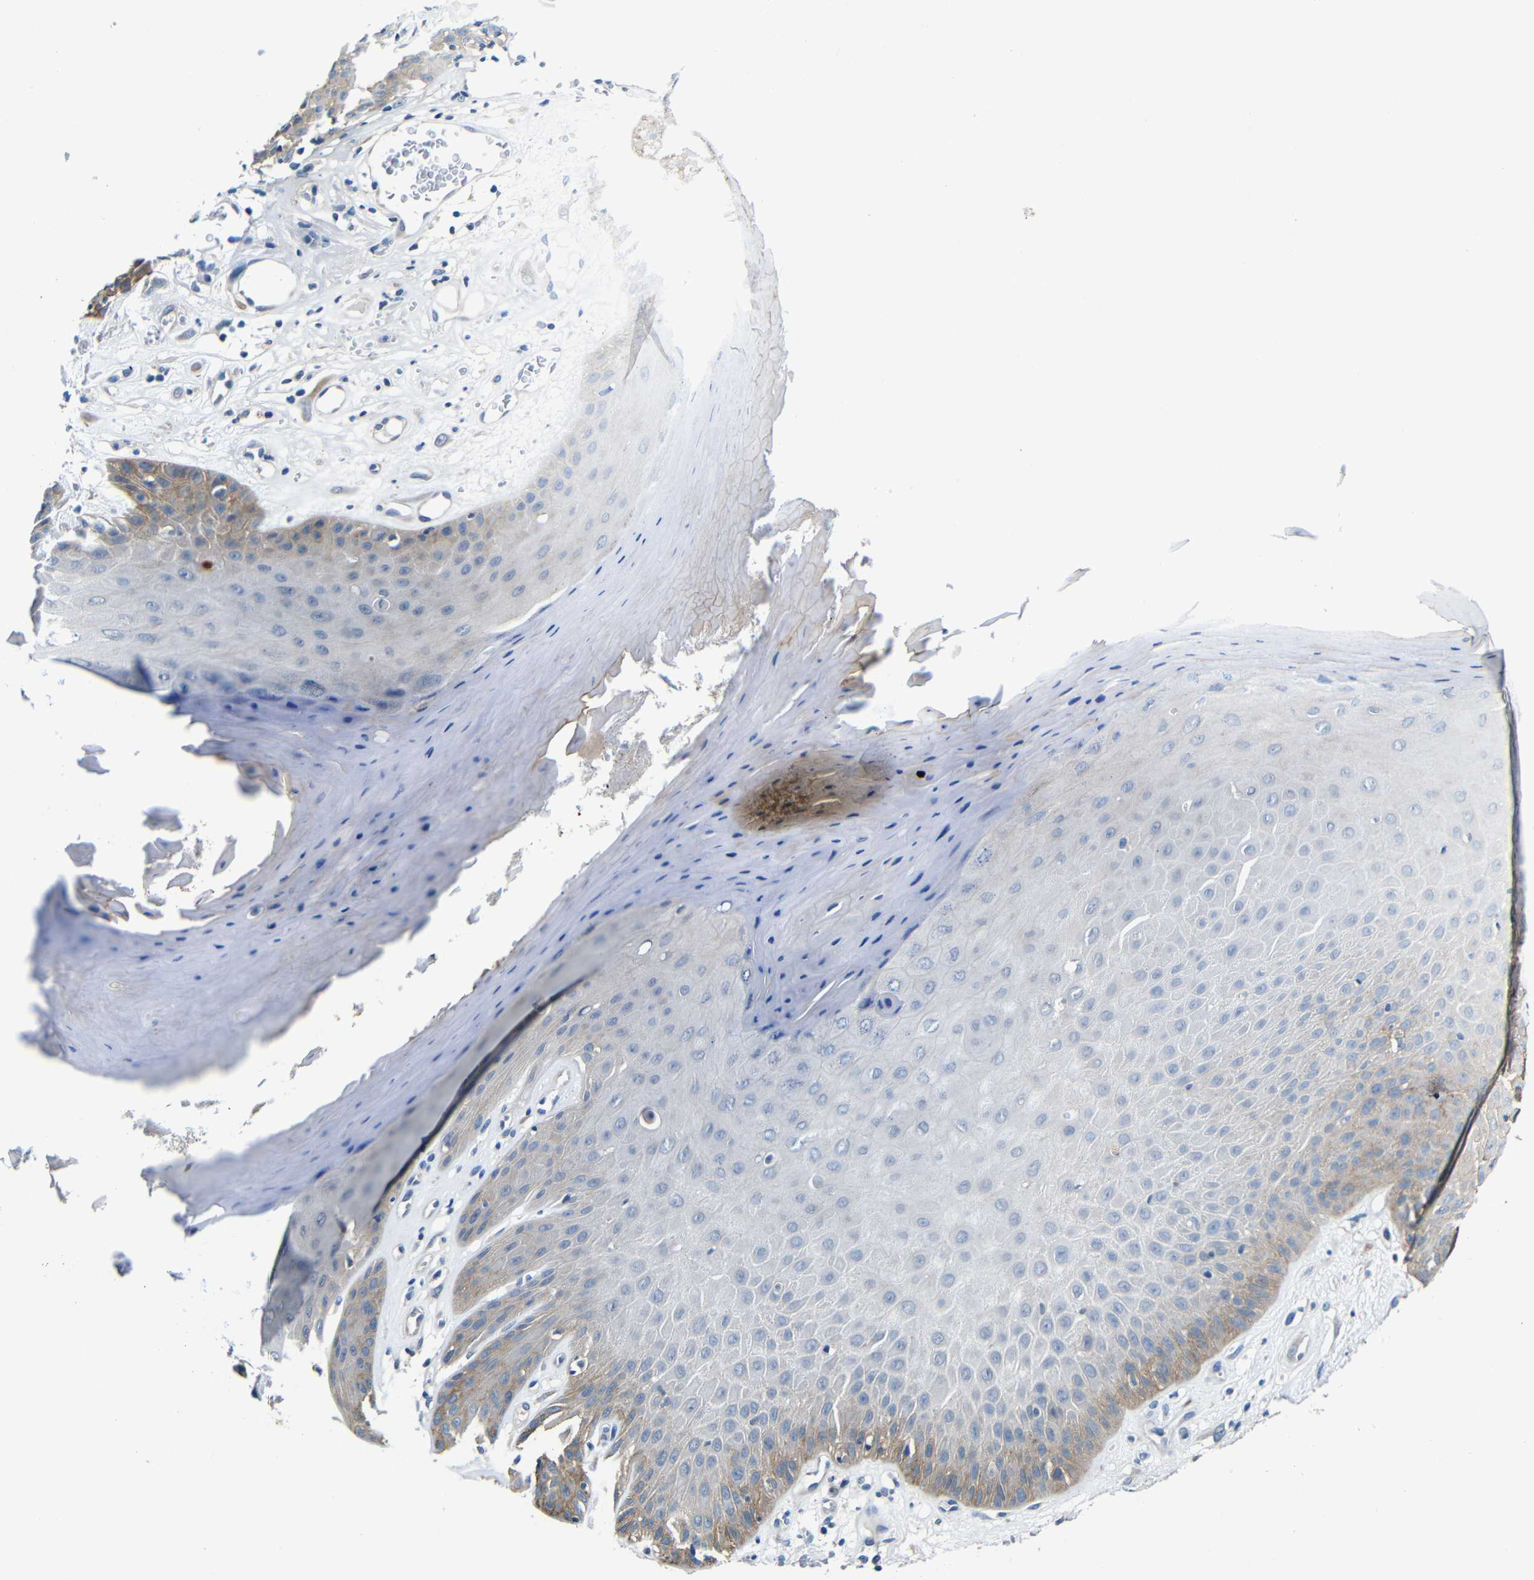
{"staining": {"intensity": "moderate", "quantity": "<25%", "location": "cytoplasmic/membranous"}, "tissue": "skin cancer", "cell_type": "Tumor cells", "image_type": "cancer", "snomed": [{"axis": "morphology", "description": "Squamous cell carcinoma, NOS"}, {"axis": "topography", "description": "Skin"}], "caption": "Immunohistochemistry (IHC) staining of skin cancer (squamous cell carcinoma), which displays low levels of moderate cytoplasmic/membranous positivity in about <25% of tumor cells indicating moderate cytoplasmic/membranous protein positivity. The staining was performed using DAB (brown) for protein detection and nuclei were counterstained in hematoxylin (blue).", "gene": "ZNF90", "patient": {"sex": "male", "age": 65}}